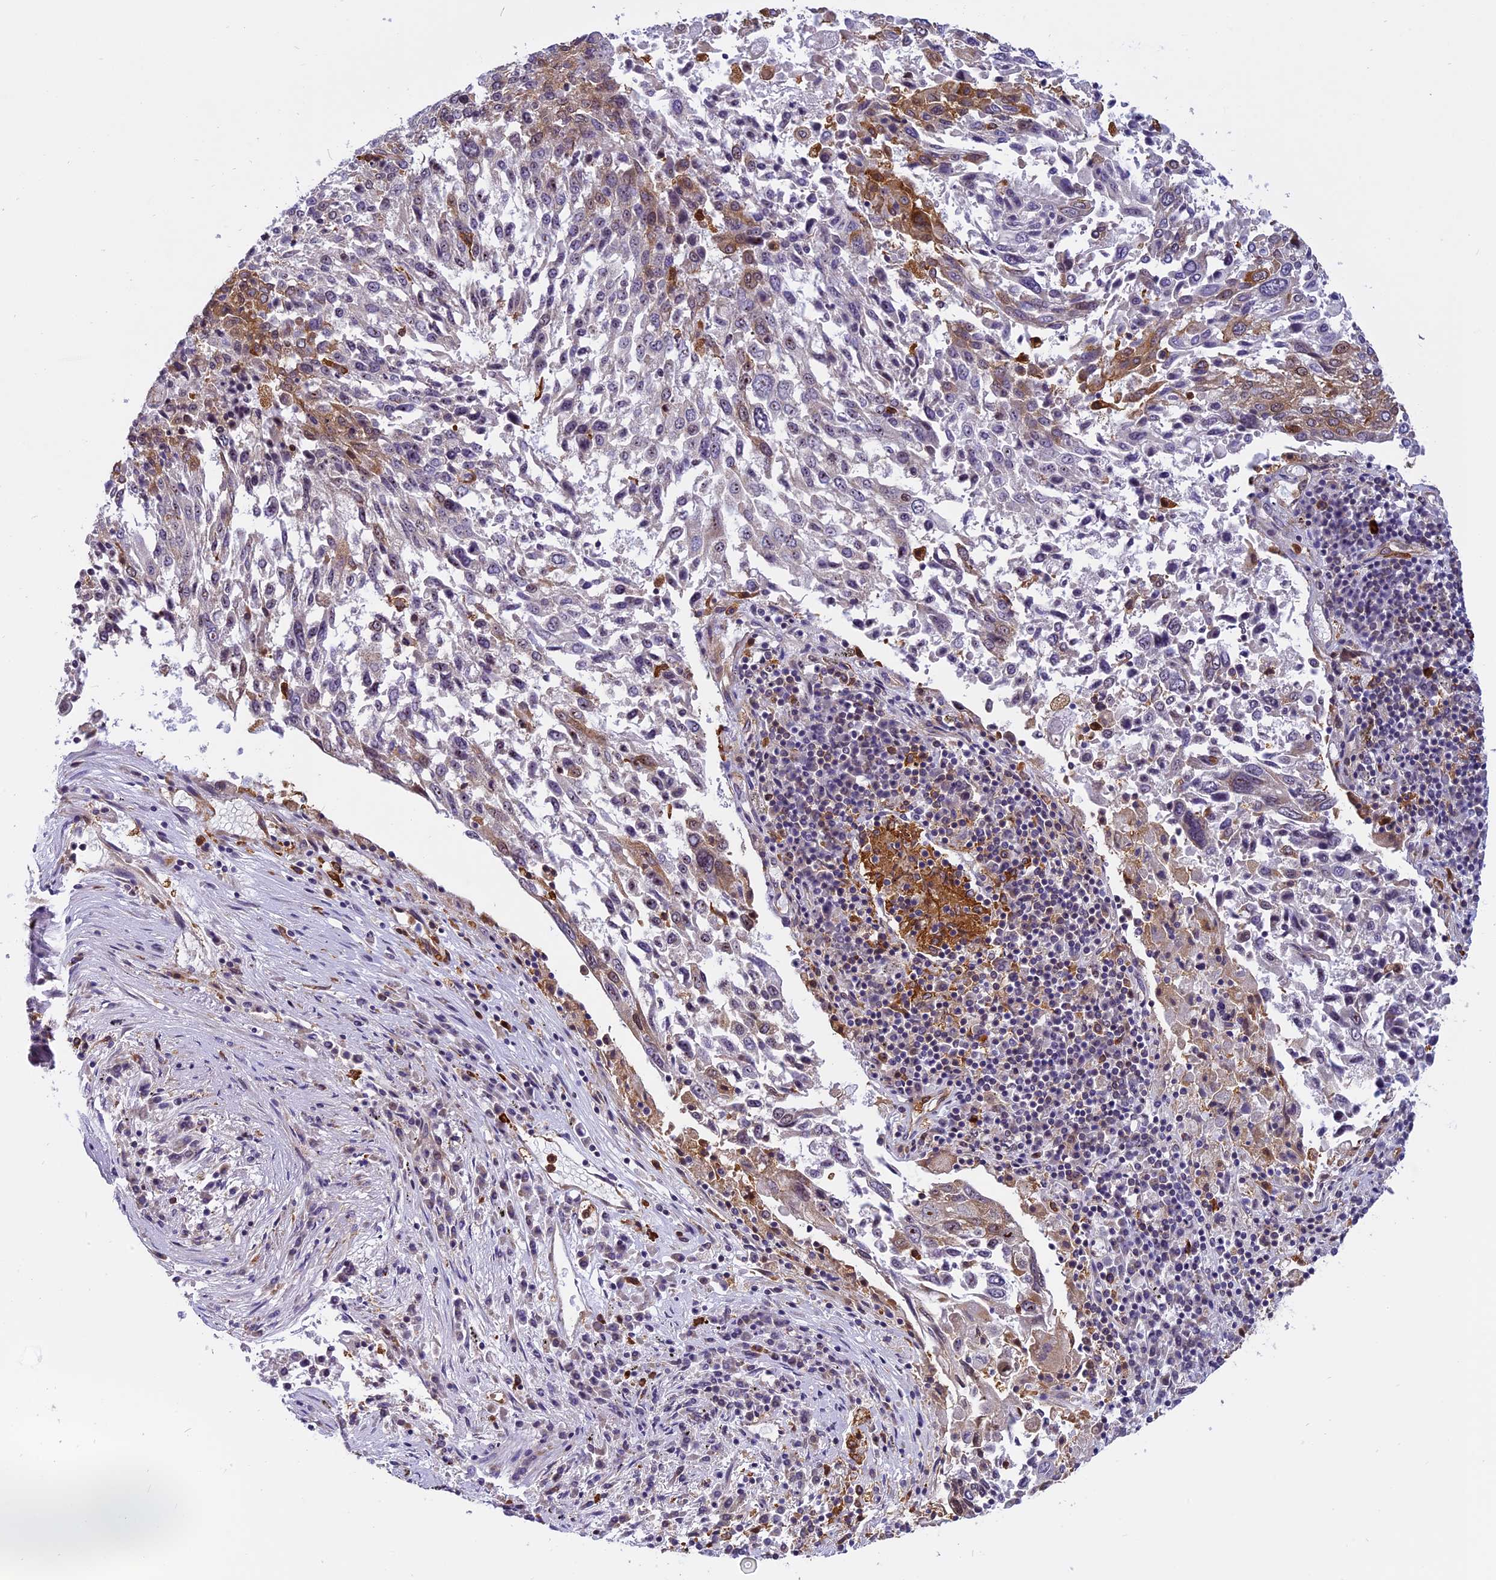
{"staining": {"intensity": "moderate", "quantity": "25%-75%", "location": "cytoplasmic/membranous"}, "tissue": "lung cancer", "cell_type": "Tumor cells", "image_type": "cancer", "snomed": [{"axis": "morphology", "description": "Squamous cell carcinoma, NOS"}, {"axis": "topography", "description": "Lung"}], "caption": "There is medium levels of moderate cytoplasmic/membranous staining in tumor cells of lung cancer, as demonstrated by immunohistochemical staining (brown color).", "gene": "EHBP1L1", "patient": {"sex": "male", "age": 65}}